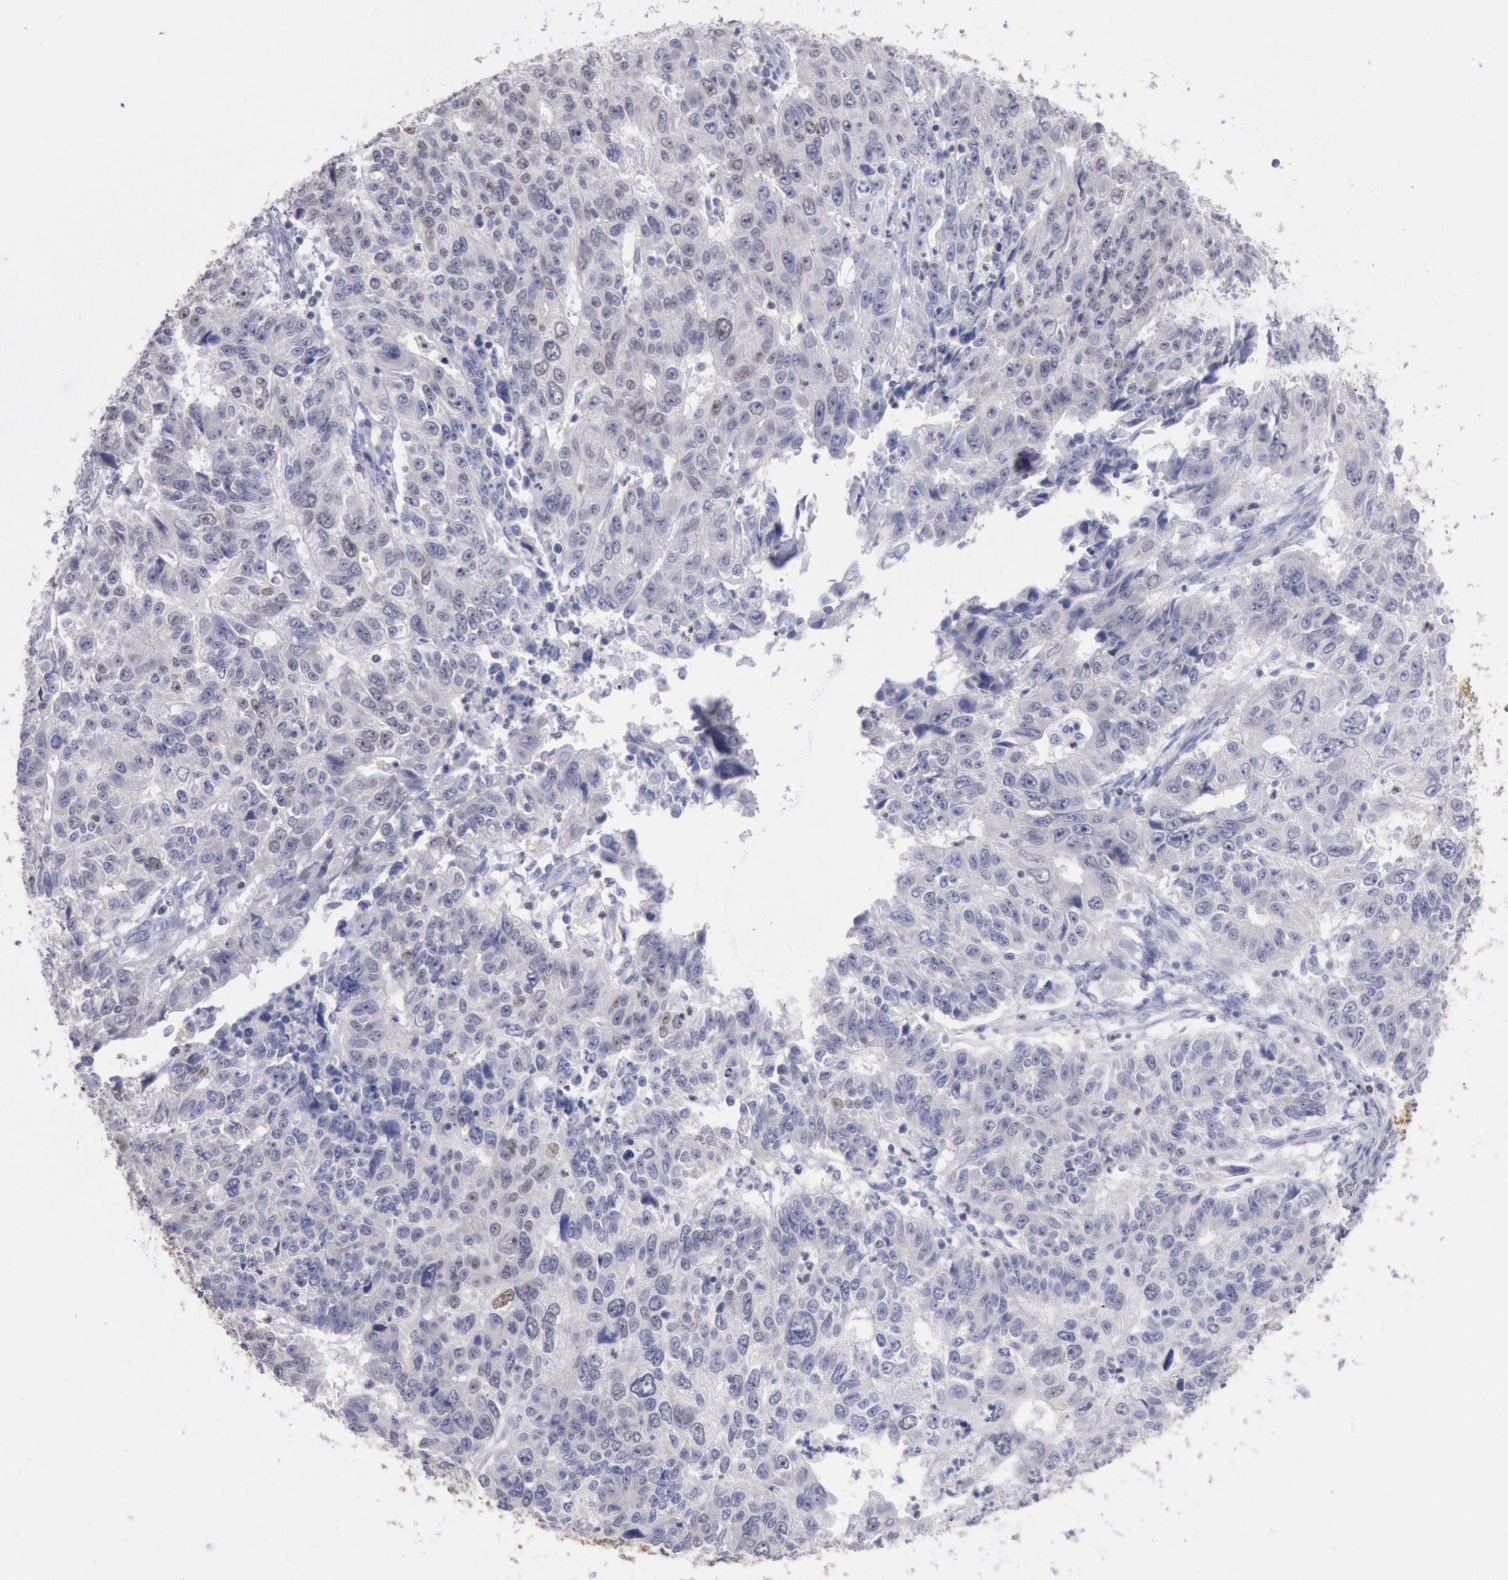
{"staining": {"intensity": "negative", "quantity": "none", "location": "none"}, "tissue": "endometrial cancer", "cell_type": "Tumor cells", "image_type": "cancer", "snomed": [{"axis": "morphology", "description": "Adenocarcinoma, NOS"}, {"axis": "topography", "description": "Endometrium"}], "caption": "Tumor cells show no significant protein expression in adenocarcinoma (endometrial).", "gene": "RPS6KA5", "patient": {"sex": "female", "age": 42}}